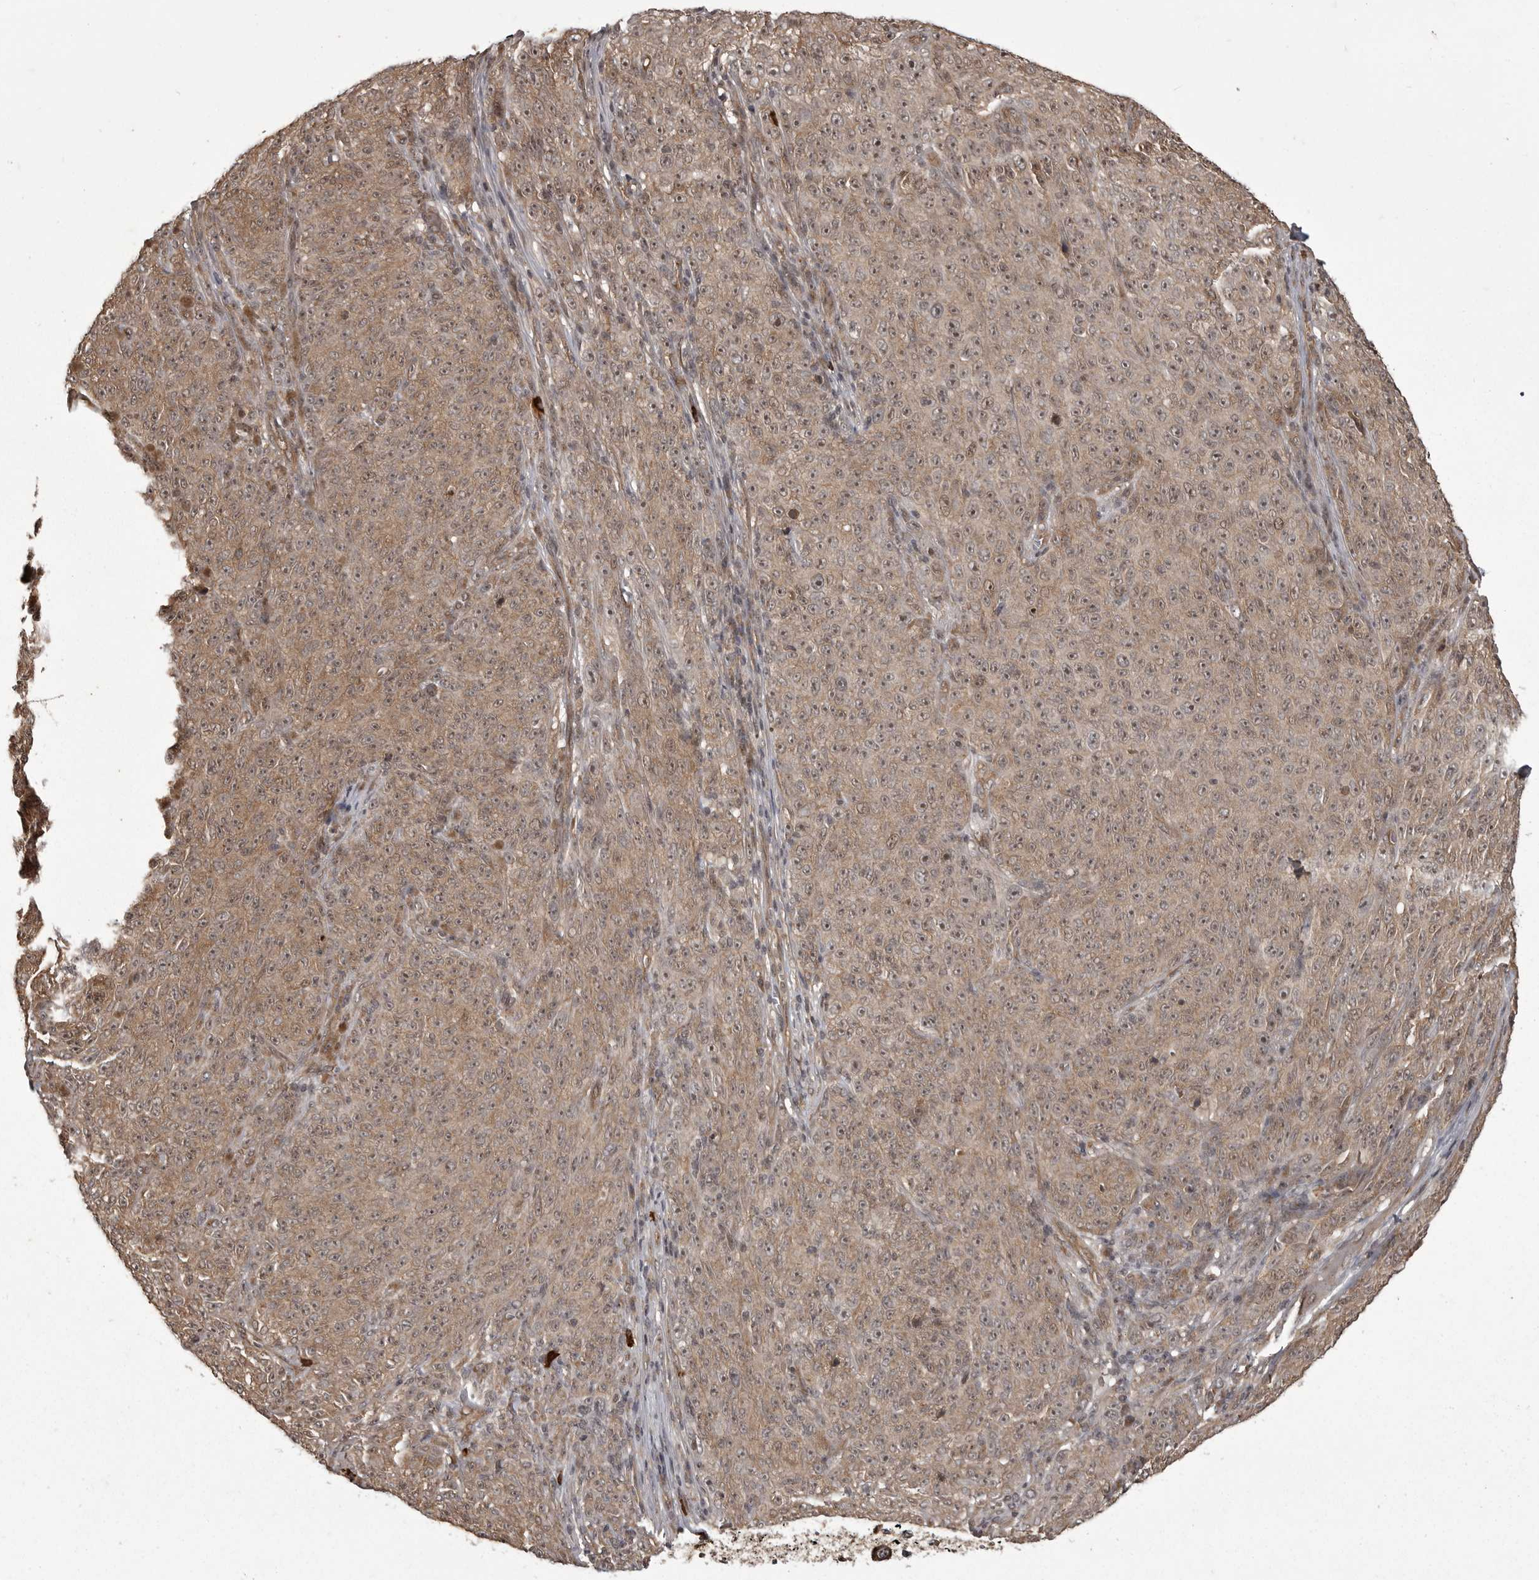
{"staining": {"intensity": "moderate", "quantity": ">75%", "location": "cytoplasmic/membranous"}, "tissue": "melanoma", "cell_type": "Tumor cells", "image_type": "cancer", "snomed": [{"axis": "morphology", "description": "Malignant melanoma, NOS"}, {"axis": "topography", "description": "Skin"}], "caption": "About >75% of tumor cells in human melanoma demonstrate moderate cytoplasmic/membranous protein expression as visualized by brown immunohistochemical staining.", "gene": "DNAJC8", "patient": {"sex": "female", "age": 82}}